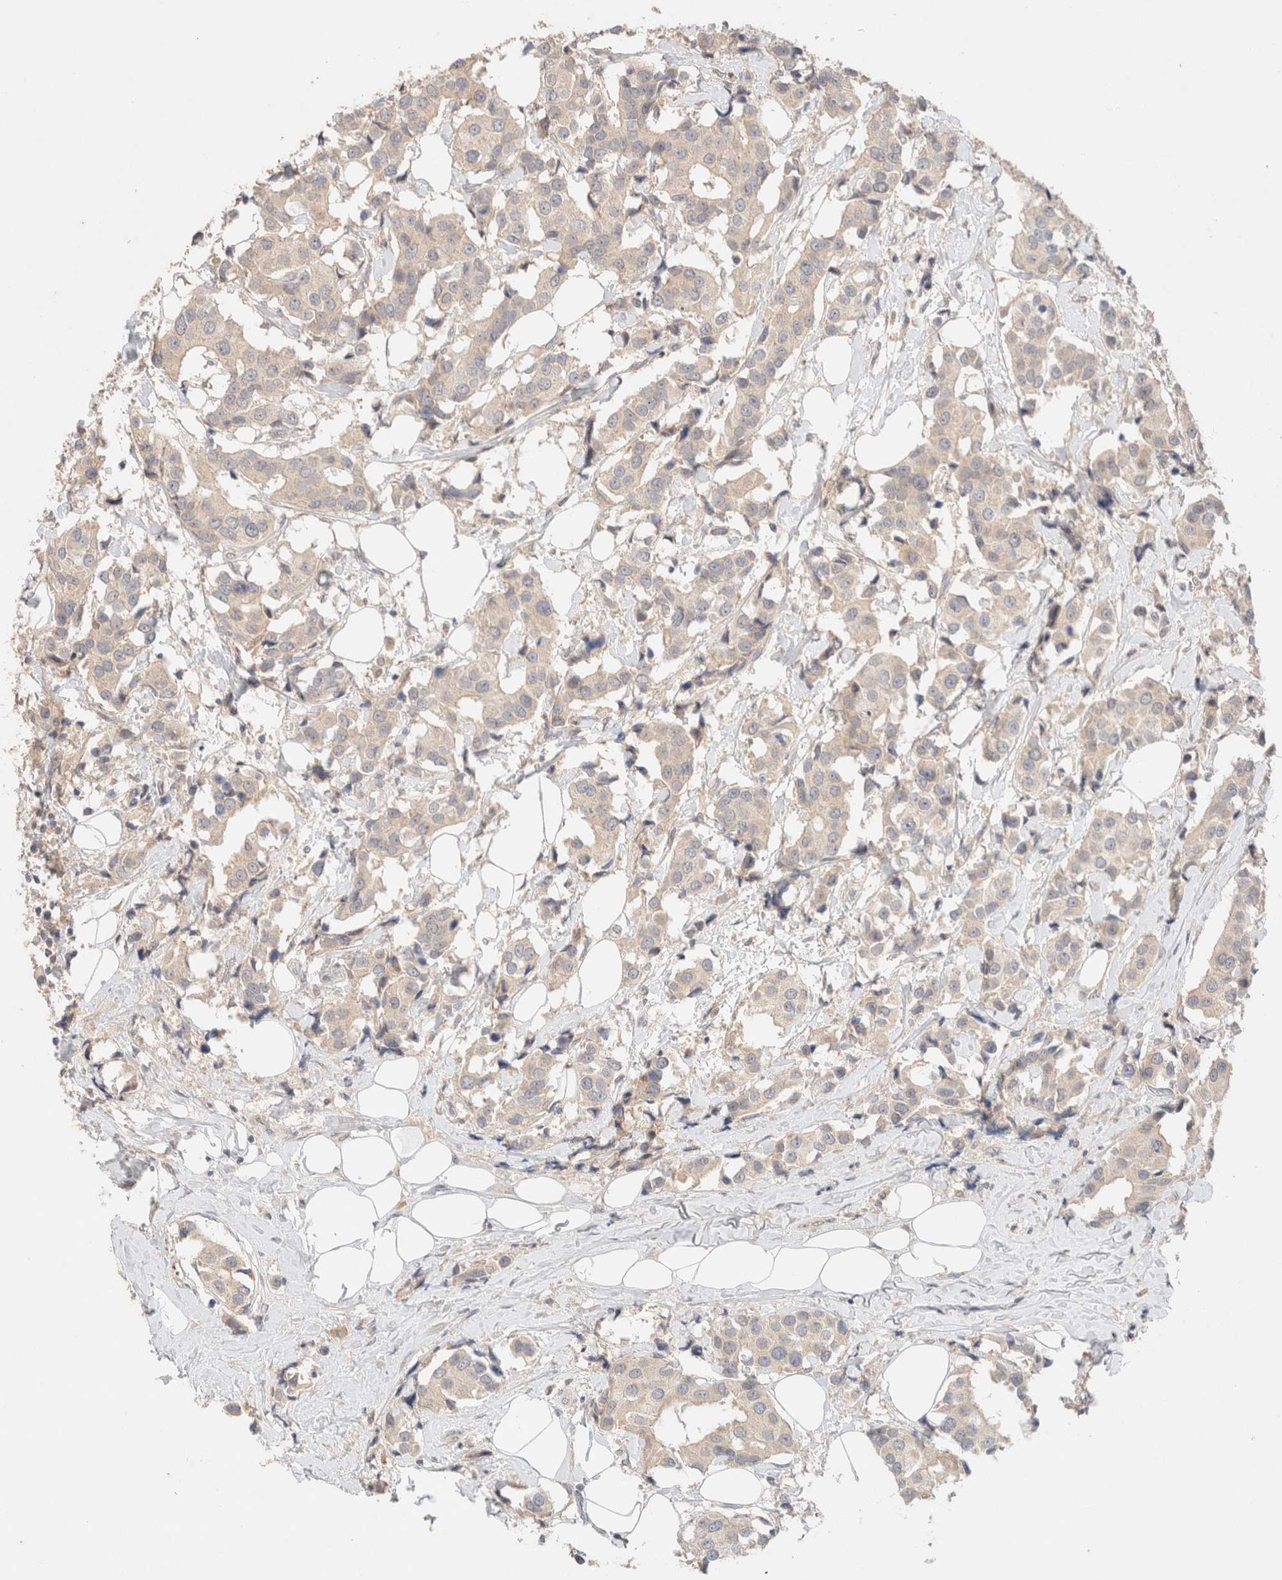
{"staining": {"intensity": "negative", "quantity": "none", "location": "none"}, "tissue": "breast cancer", "cell_type": "Tumor cells", "image_type": "cancer", "snomed": [{"axis": "morphology", "description": "Normal tissue, NOS"}, {"axis": "morphology", "description": "Duct carcinoma"}, {"axis": "topography", "description": "Breast"}], "caption": "Immunohistochemical staining of breast invasive ductal carcinoma demonstrates no significant positivity in tumor cells.", "gene": "SARM1", "patient": {"sex": "female", "age": 39}}